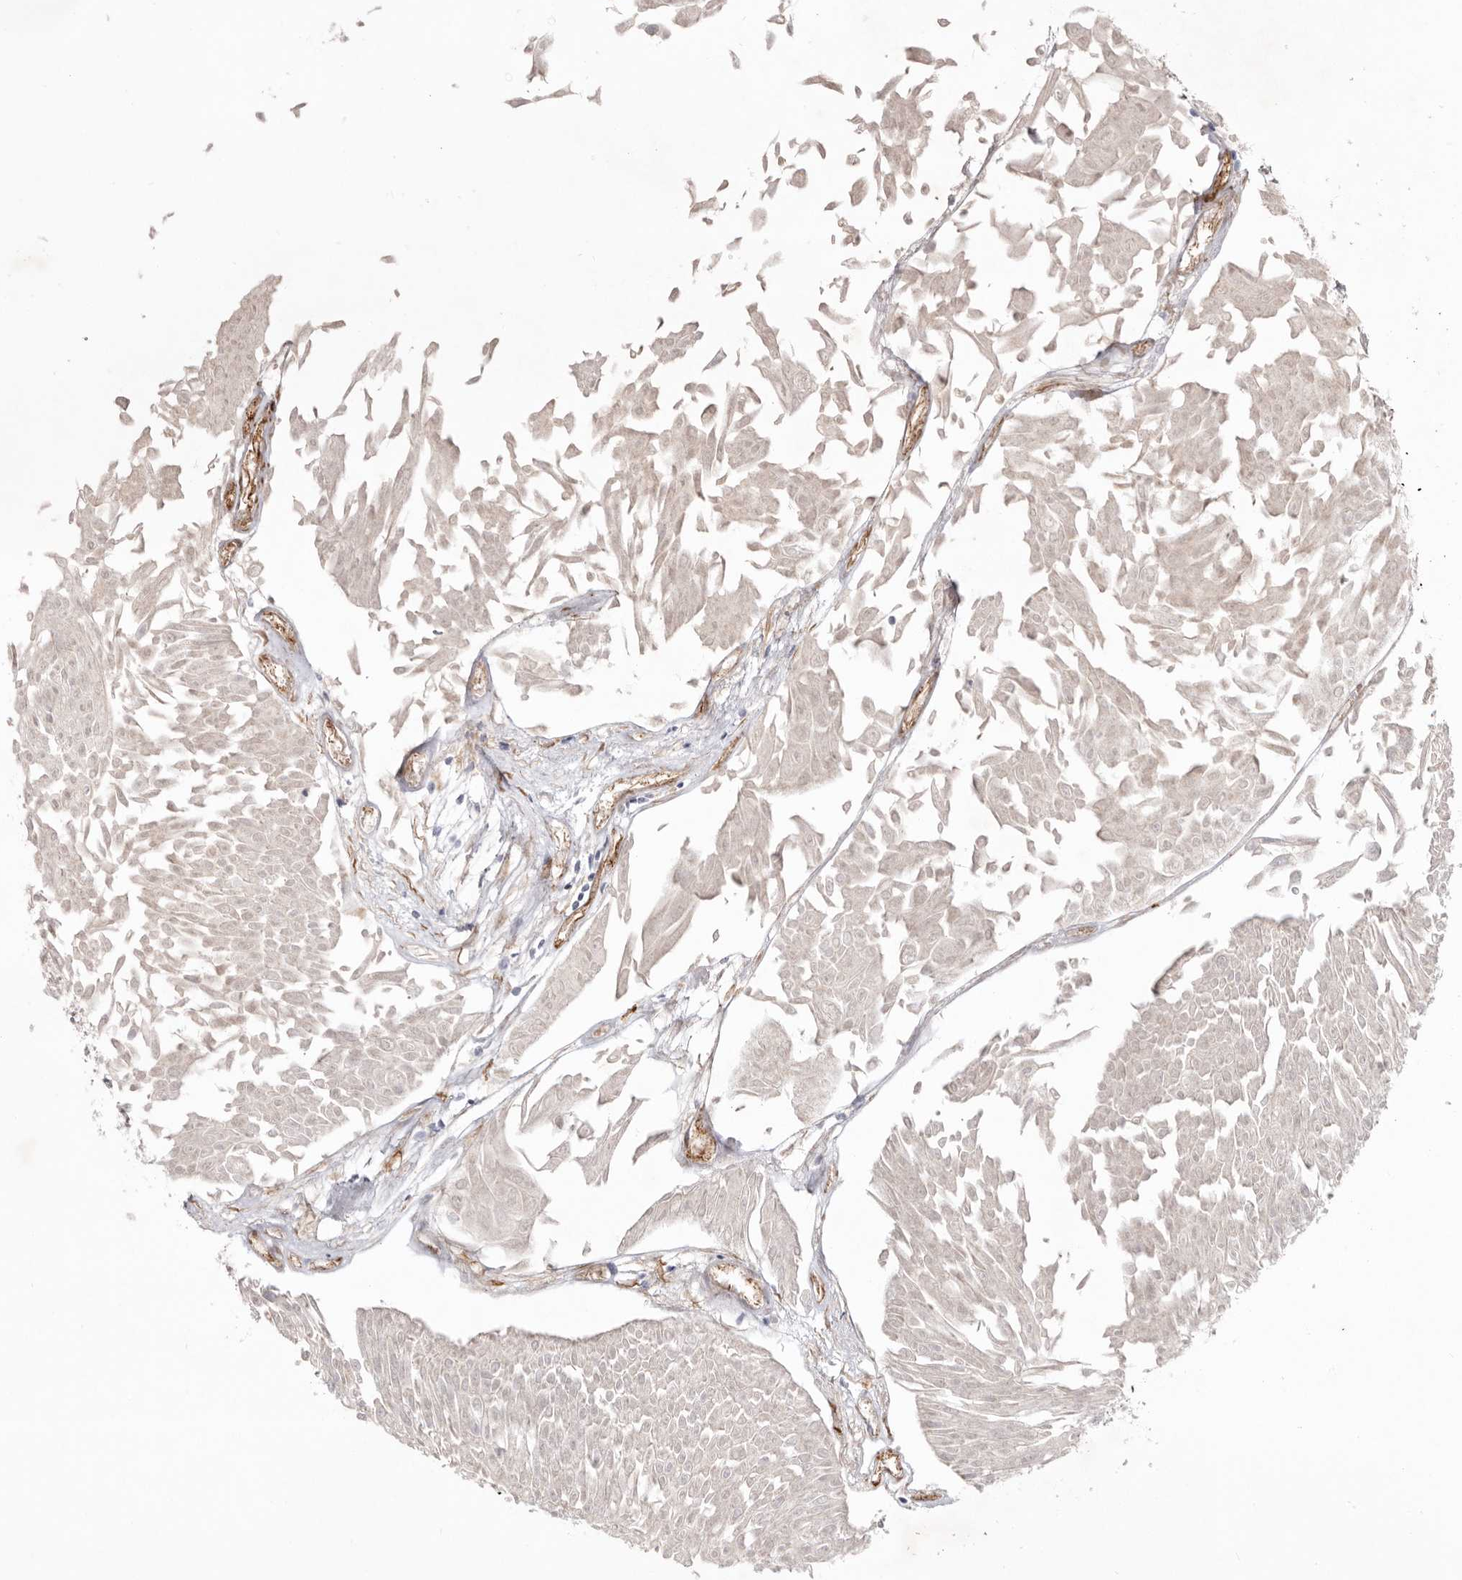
{"staining": {"intensity": "negative", "quantity": "none", "location": "none"}, "tissue": "urothelial cancer", "cell_type": "Tumor cells", "image_type": "cancer", "snomed": [{"axis": "morphology", "description": "Urothelial carcinoma, Low grade"}, {"axis": "topography", "description": "Urinary bladder"}], "caption": "This is a photomicrograph of IHC staining of urothelial carcinoma (low-grade), which shows no expression in tumor cells. Nuclei are stained in blue.", "gene": "LRRC66", "patient": {"sex": "male", "age": 67}}